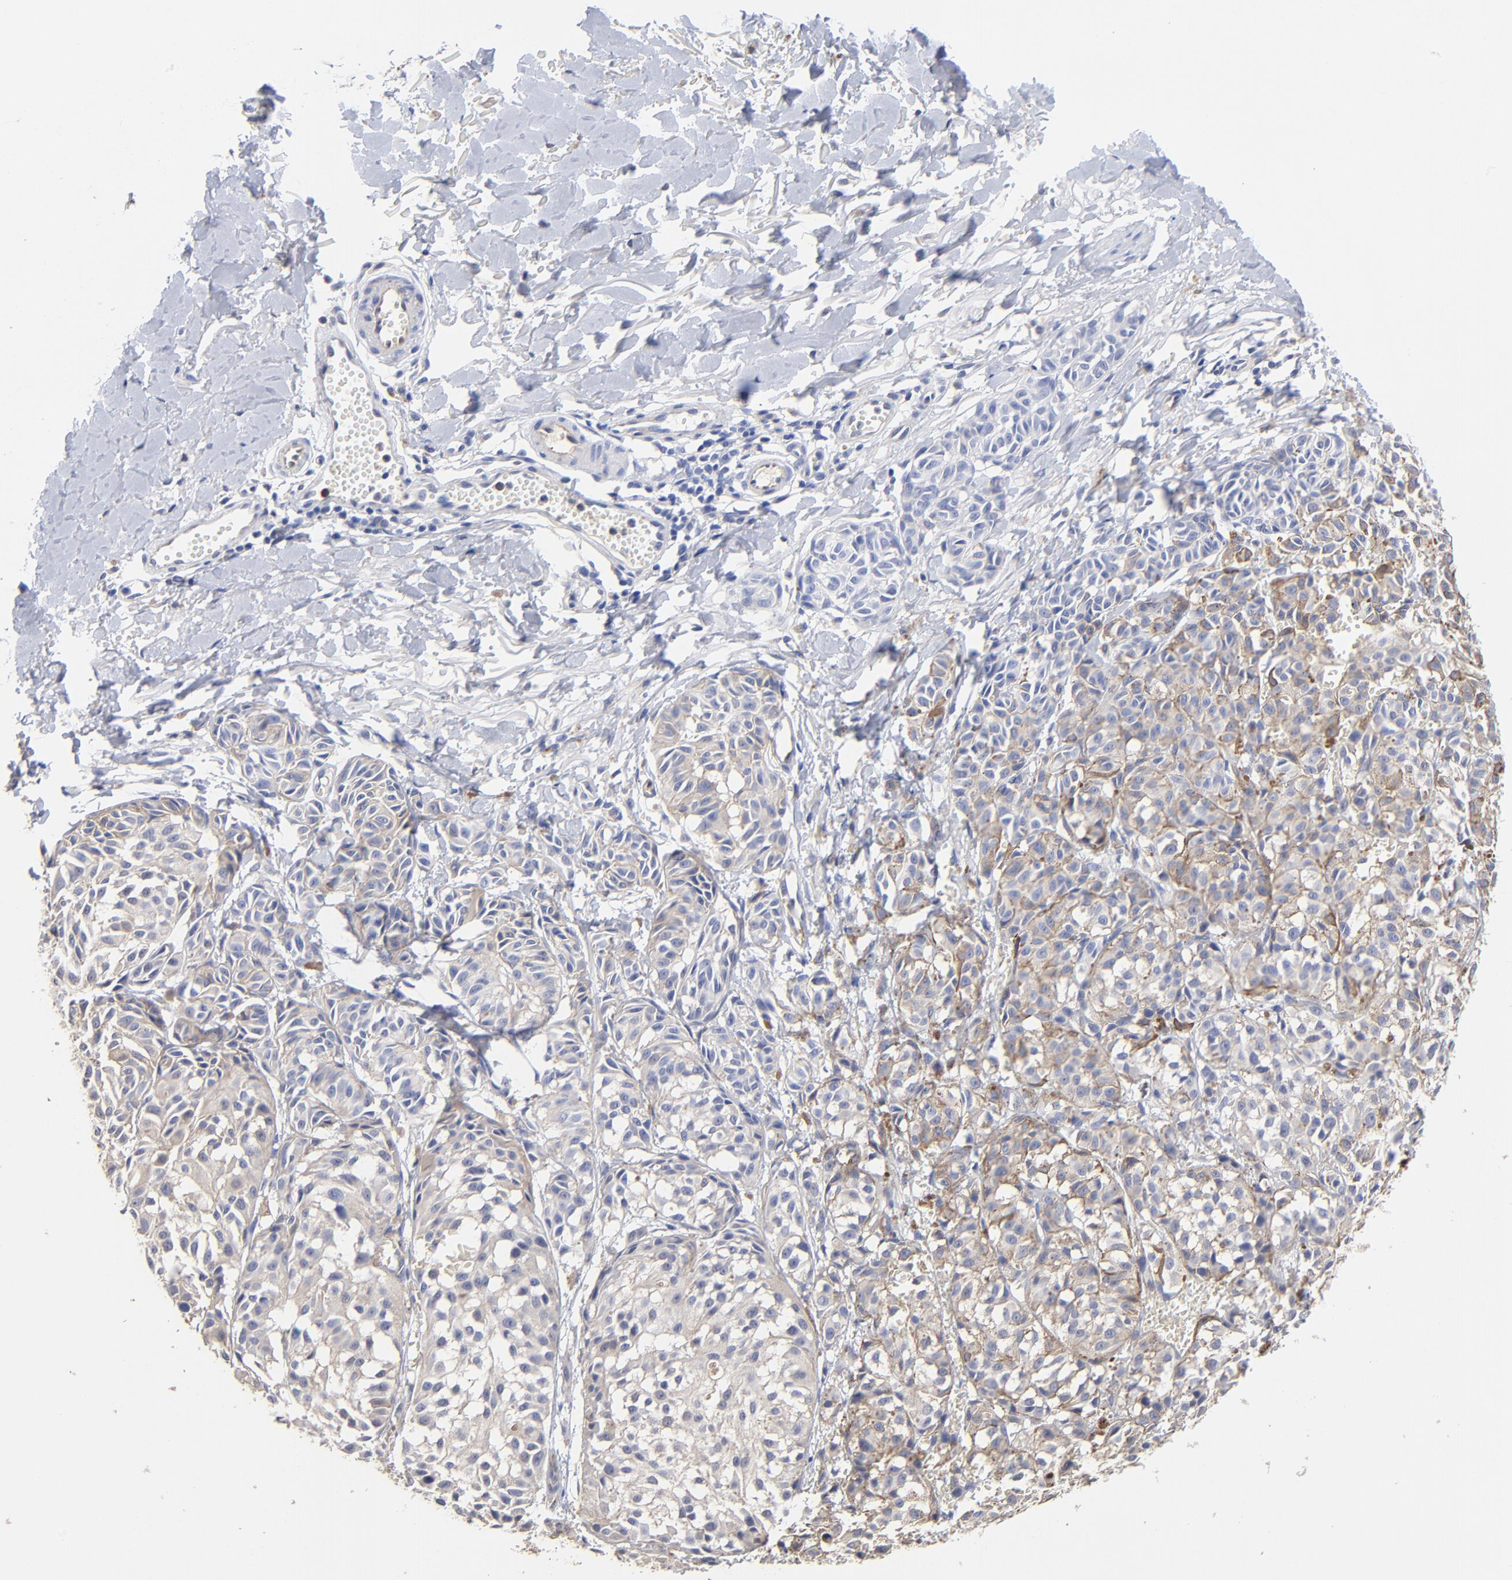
{"staining": {"intensity": "negative", "quantity": "none", "location": "none"}, "tissue": "melanoma", "cell_type": "Tumor cells", "image_type": "cancer", "snomed": [{"axis": "morphology", "description": "Malignant melanoma, NOS"}, {"axis": "topography", "description": "Skin"}], "caption": "This image is of malignant melanoma stained with immunohistochemistry to label a protein in brown with the nuclei are counter-stained blue. There is no positivity in tumor cells. (DAB (3,3'-diaminobenzidine) immunohistochemistry (IHC) with hematoxylin counter stain).", "gene": "TAGLN2", "patient": {"sex": "male", "age": 76}}